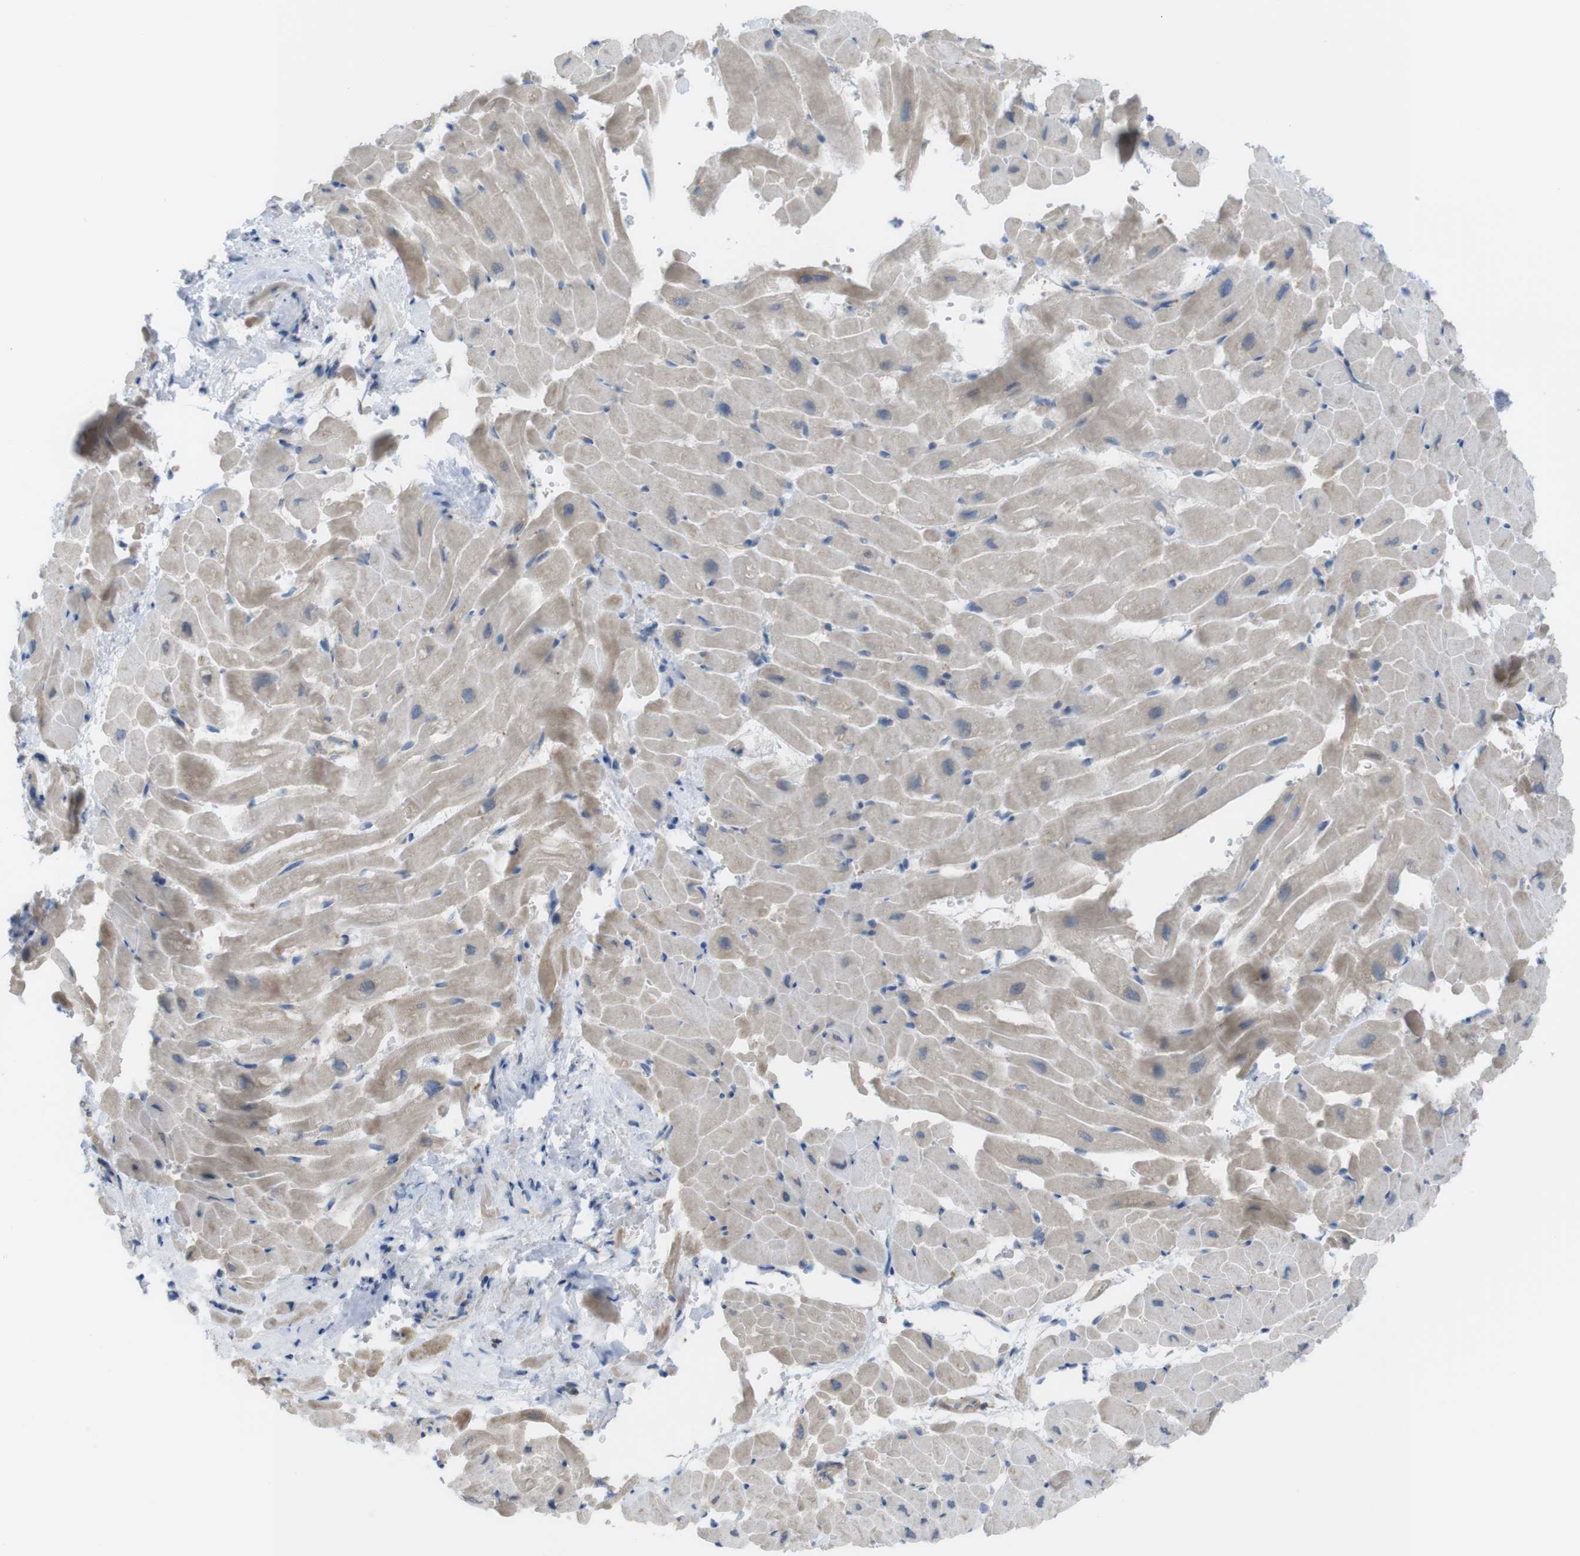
{"staining": {"intensity": "weak", "quantity": "25%-75%", "location": "cytoplasmic/membranous"}, "tissue": "heart muscle", "cell_type": "Cardiomyocytes", "image_type": "normal", "snomed": [{"axis": "morphology", "description": "Normal tissue, NOS"}, {"axis": "topography", "description": "Heart"}], "caption": "Protein staining displays weak cytoplasmic/membranous staining in about 25%-75% of cardiomyocytes in benign heart muscle. (brown staining indicates protein expression, while blue staining denotes nuclei).", "gene": "PRKCD", "patient": {"sex": "male", "age": 45}}